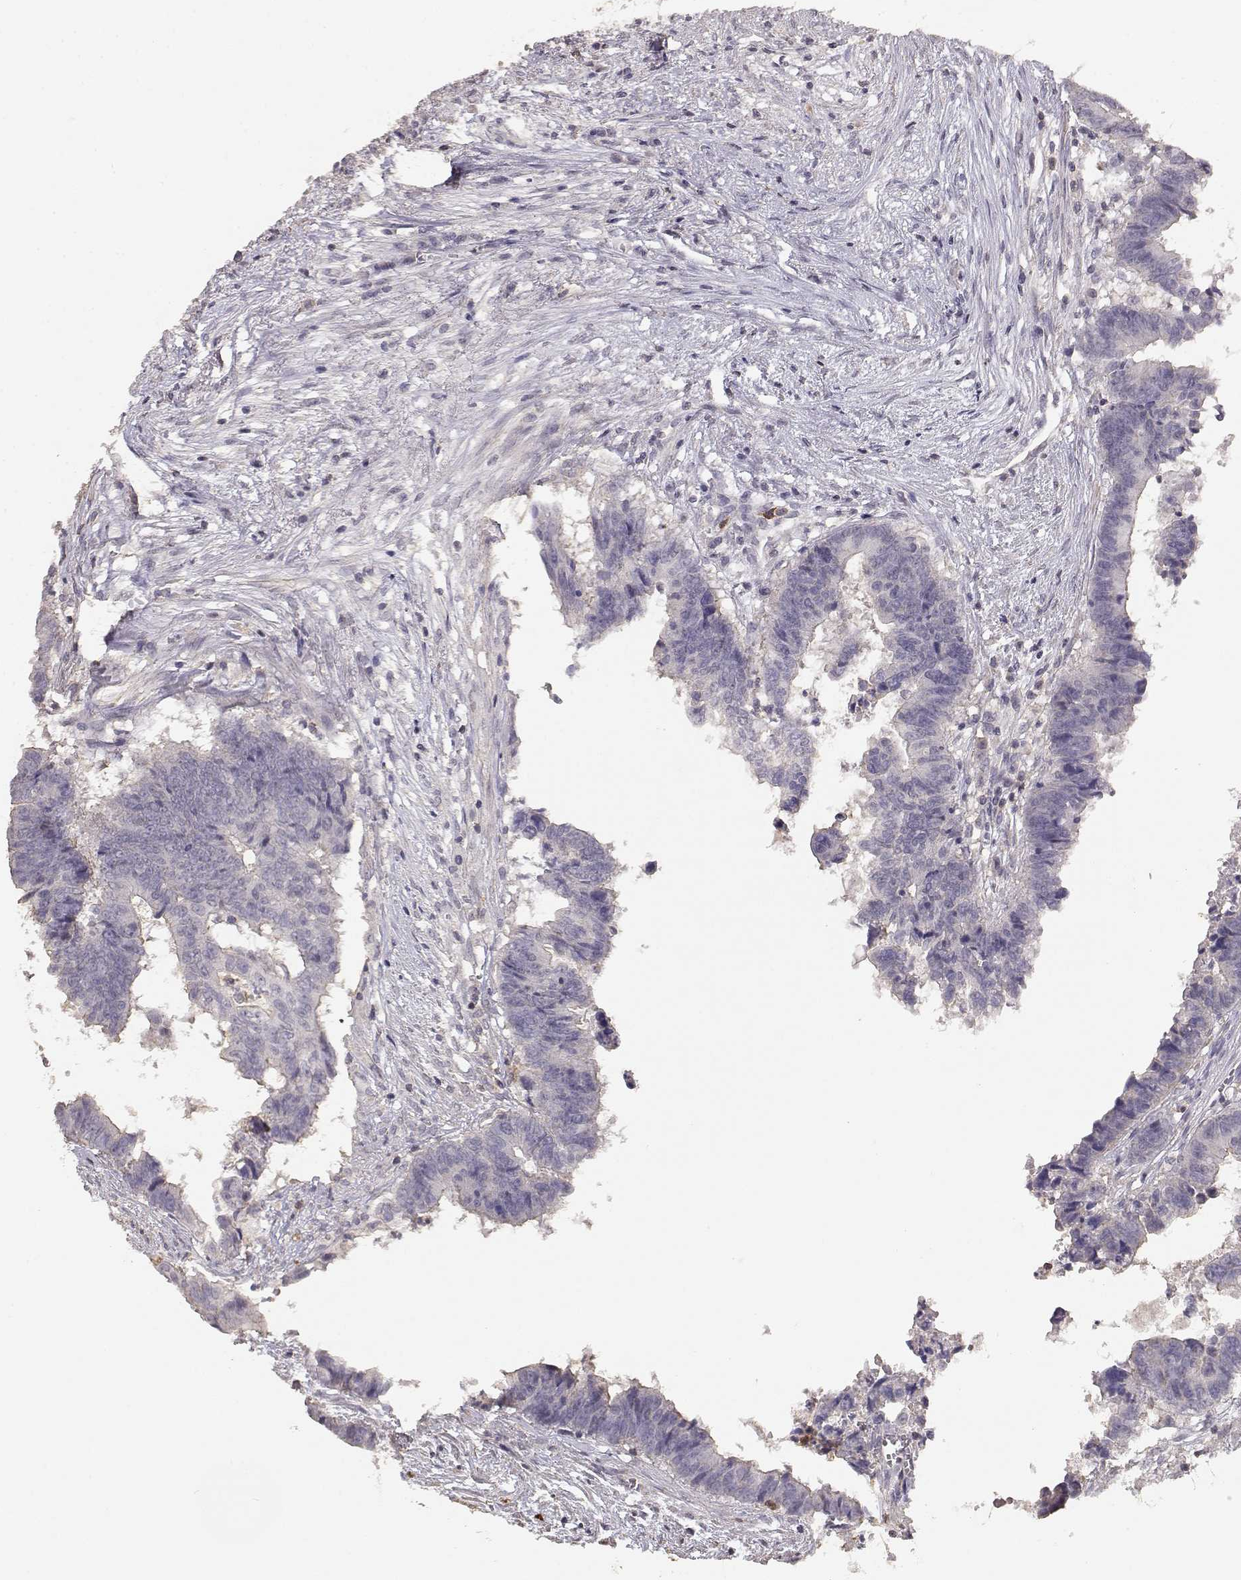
{"staining": {"intensity": "weak", "quantity": "<25%", "location": "cytoplasmic/membranous"}, "tissue": "colorectal cancer", "cell_type": "Tumor cells", "image_type": "cancer", "snomed": [{"axis": "morphology", "description": "Adenocarcinoma, NOS"}, {"axis": "topography", "description": "Colon"}], "caption": "Immunohistochemistry image of colorectal adenocarcinoma stained for a protein (brown), which reveals no staining in tumor cells.", "gene": "TNFRSF10C", "patient": {"sex": "female", "age": 82}}